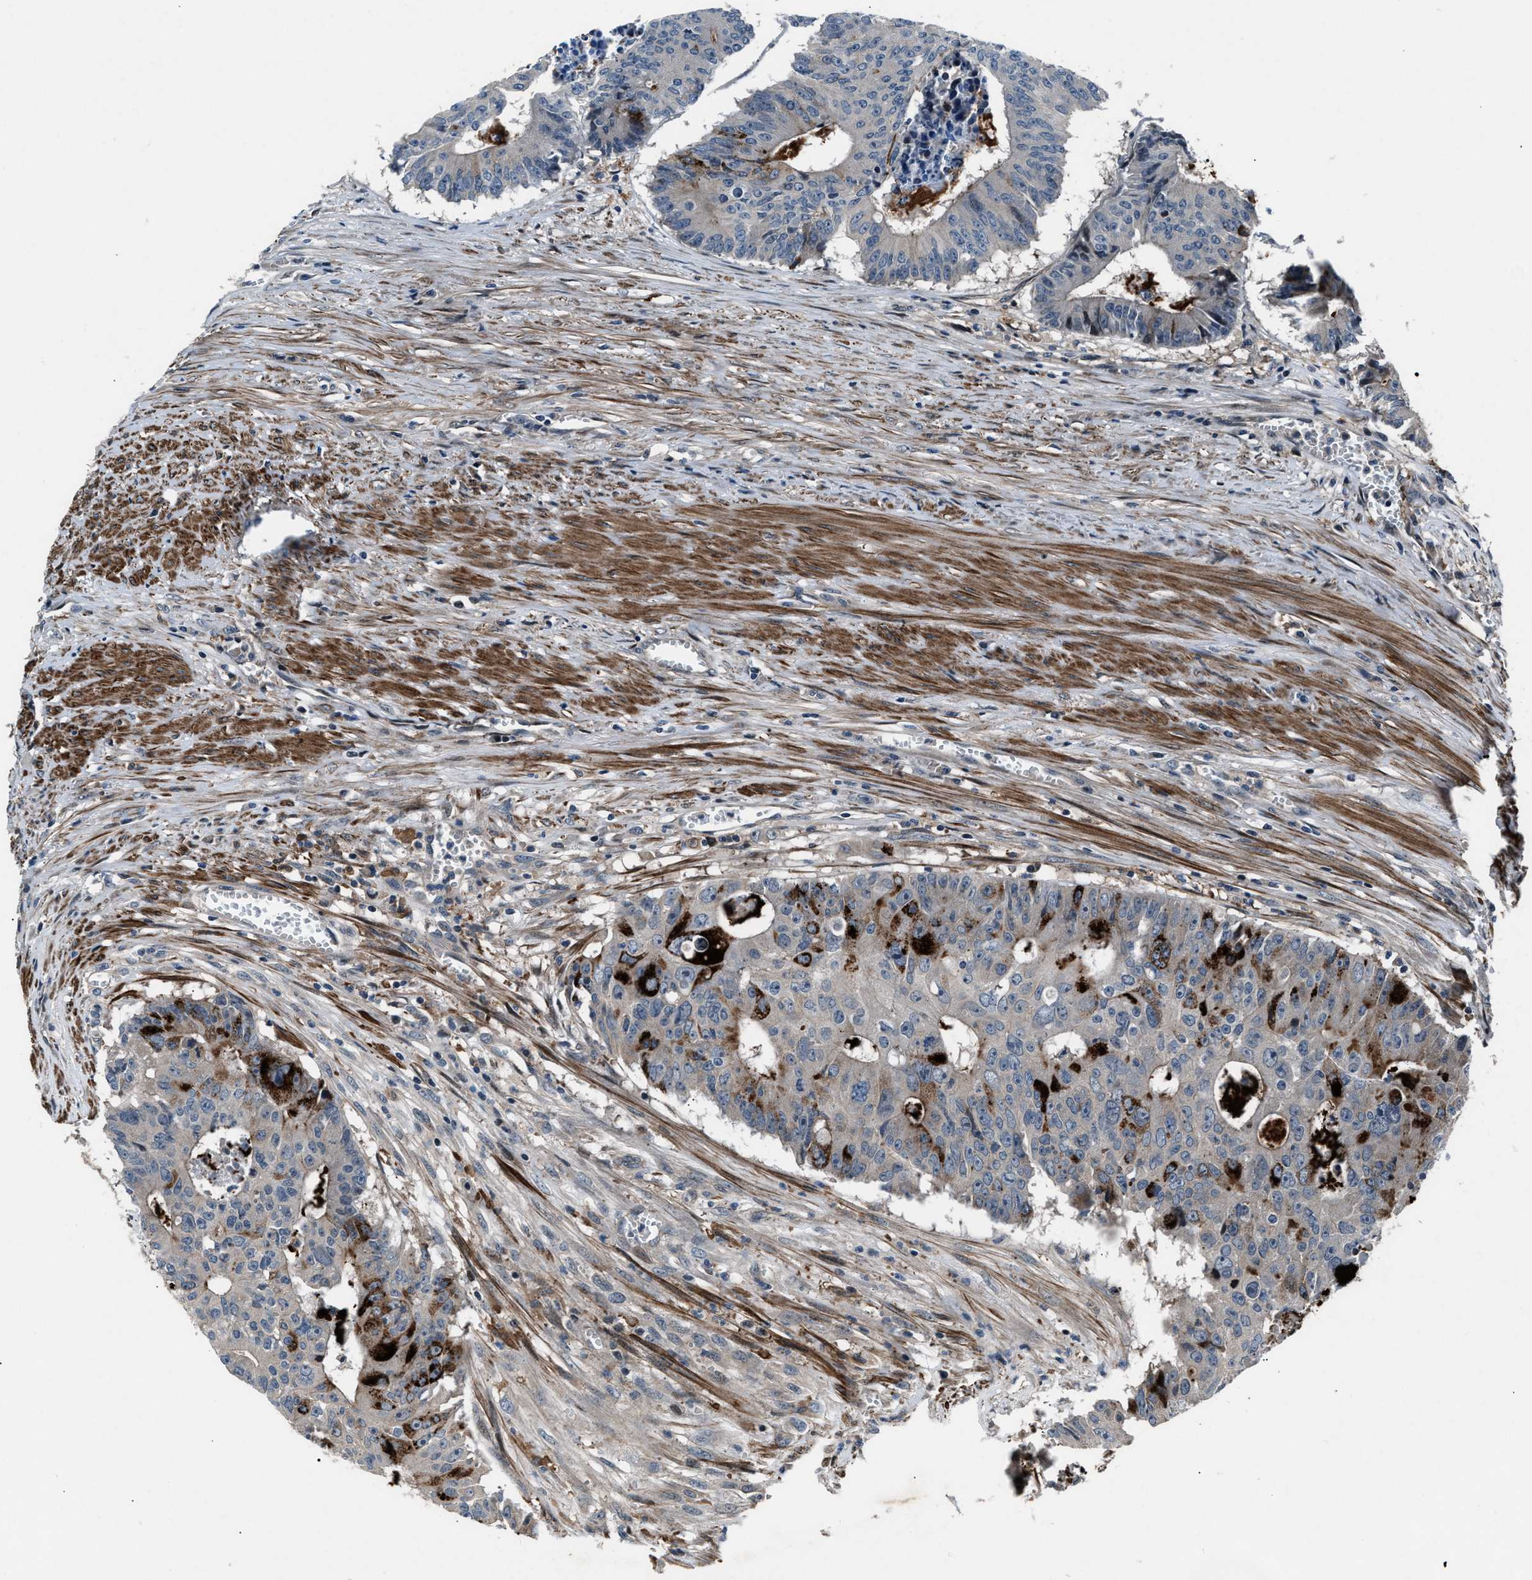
{"staining": {"intensity": "strong", "quantity": "<25%", "location": "cytoplasmic/membranous"}, "tissue": "colorectal cancer", "cell_type": "Tumor cells", "image_type": "cancer", "snomed": [{"axis": "morphology", "description": "Adenocarcinoma, NOS"}, {"axis": "topography", "description": "Colon"}], "caption": "Brown immunohistochemical staining in colorectal adenocarcinoma shows strong cytoplasmic/membranous staining in approximately <25% of tumor cells. (Brightfield microscopy of DAB IHC at high magnification).", "gene": "DYNC2I1", "patient": {"sex": "male", "age": 87}}